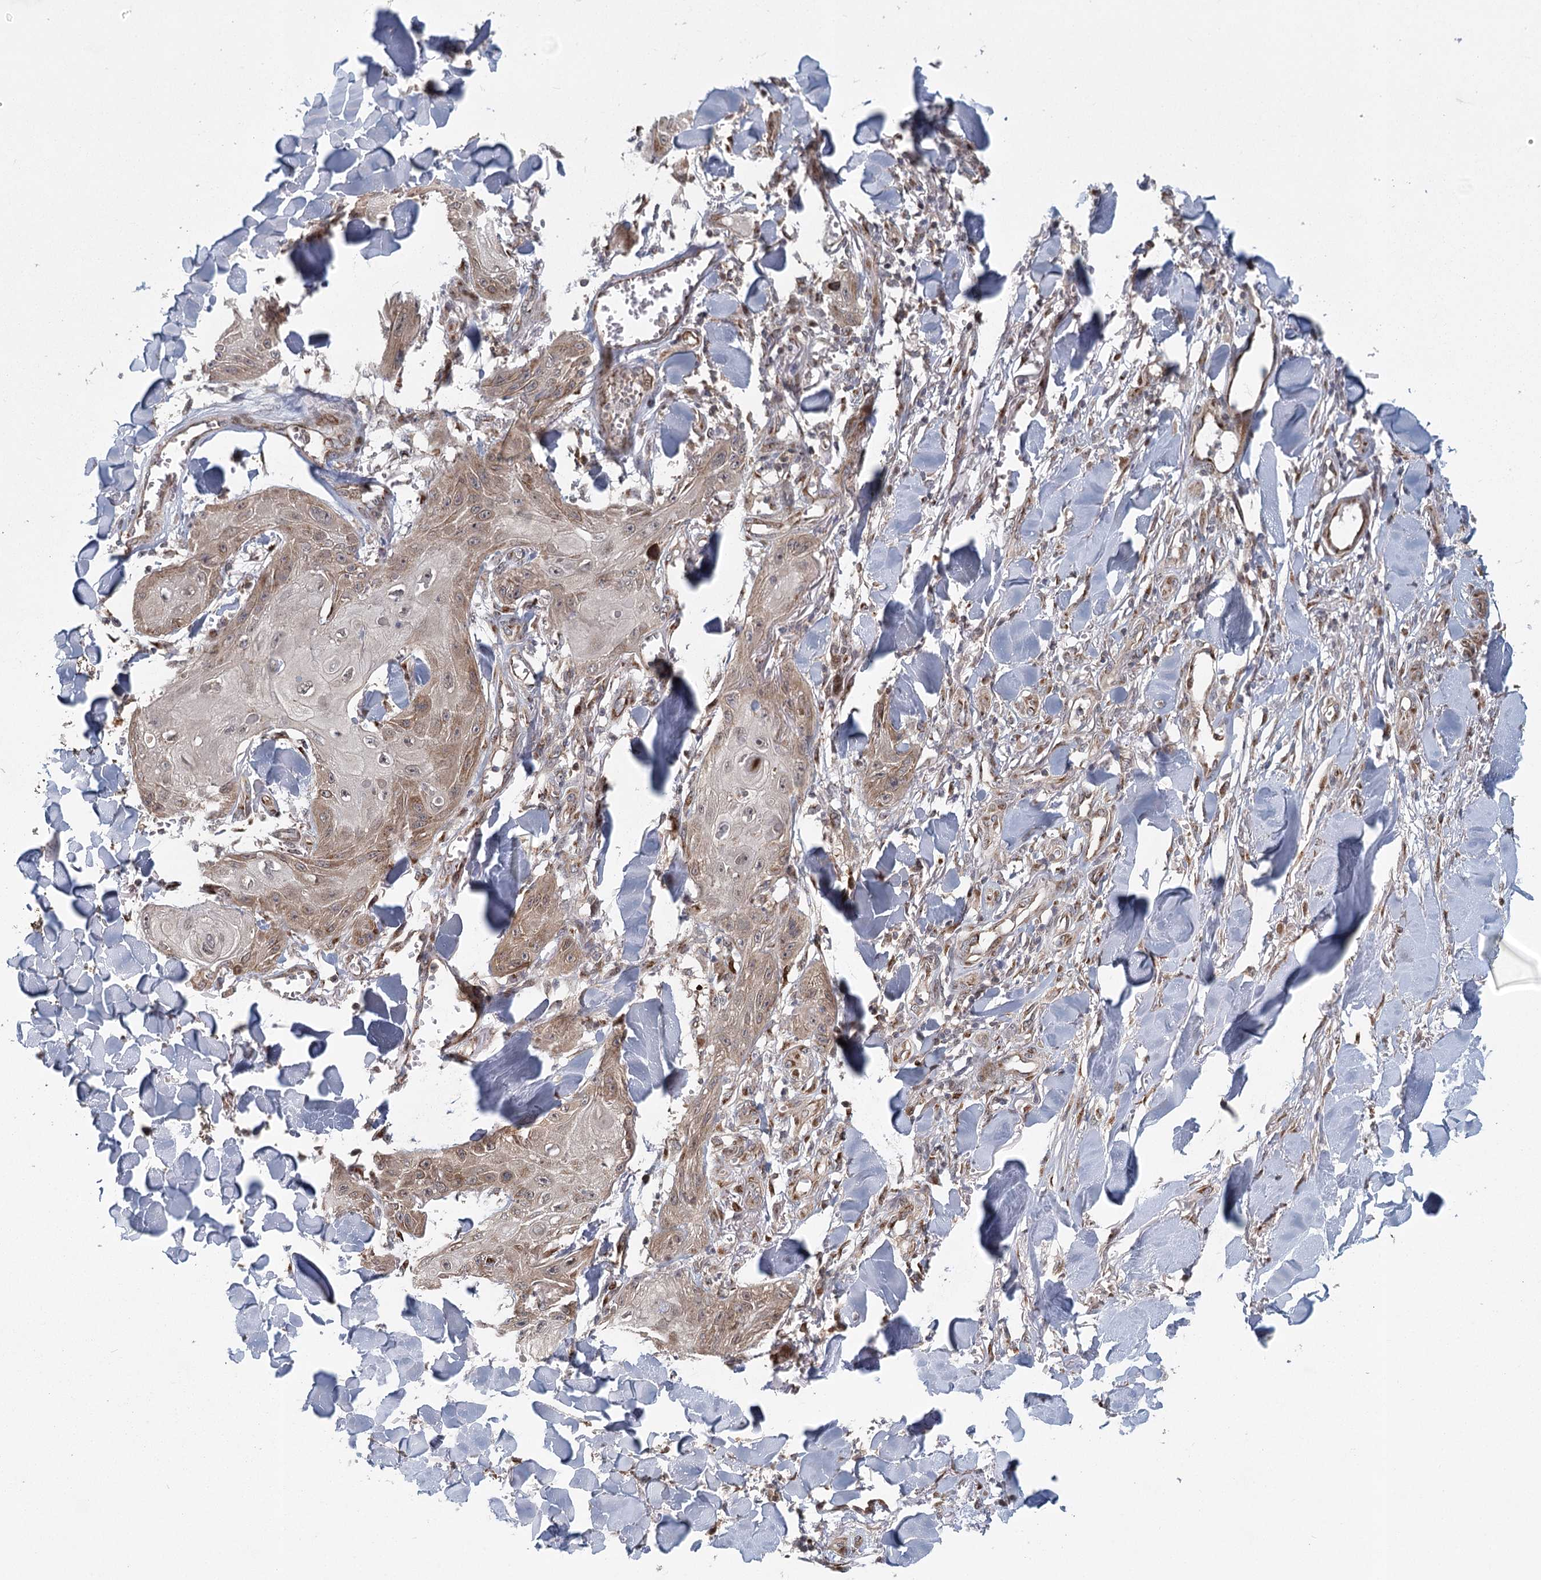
{"staining": {"intensity": "weak", "quantity": "25%-75%", "location": "cytoplasmic/membranous"}, "tissue": "skin cancer", "cell_type": "Tumor cells", "image_type": "cancer", "snomed": [{"axis": "morphology", "description": "Squamous cell carcinoma, NOS"}, {"axis": "topography", "description": "Skin"}], "caption": "Tumor cells display low levels of weak cytoplasmic/membranous positivity in approximately 25%-75% of cells in squamous cell carcinoma (skin). The staining was performed using DAB to visualize the protein expression in brown, while the nuclei were stained in blue with hematoxylin (Magnification: 20x).", "gene": "IFT46", "patient": {"sex": "male", "age": 74}}